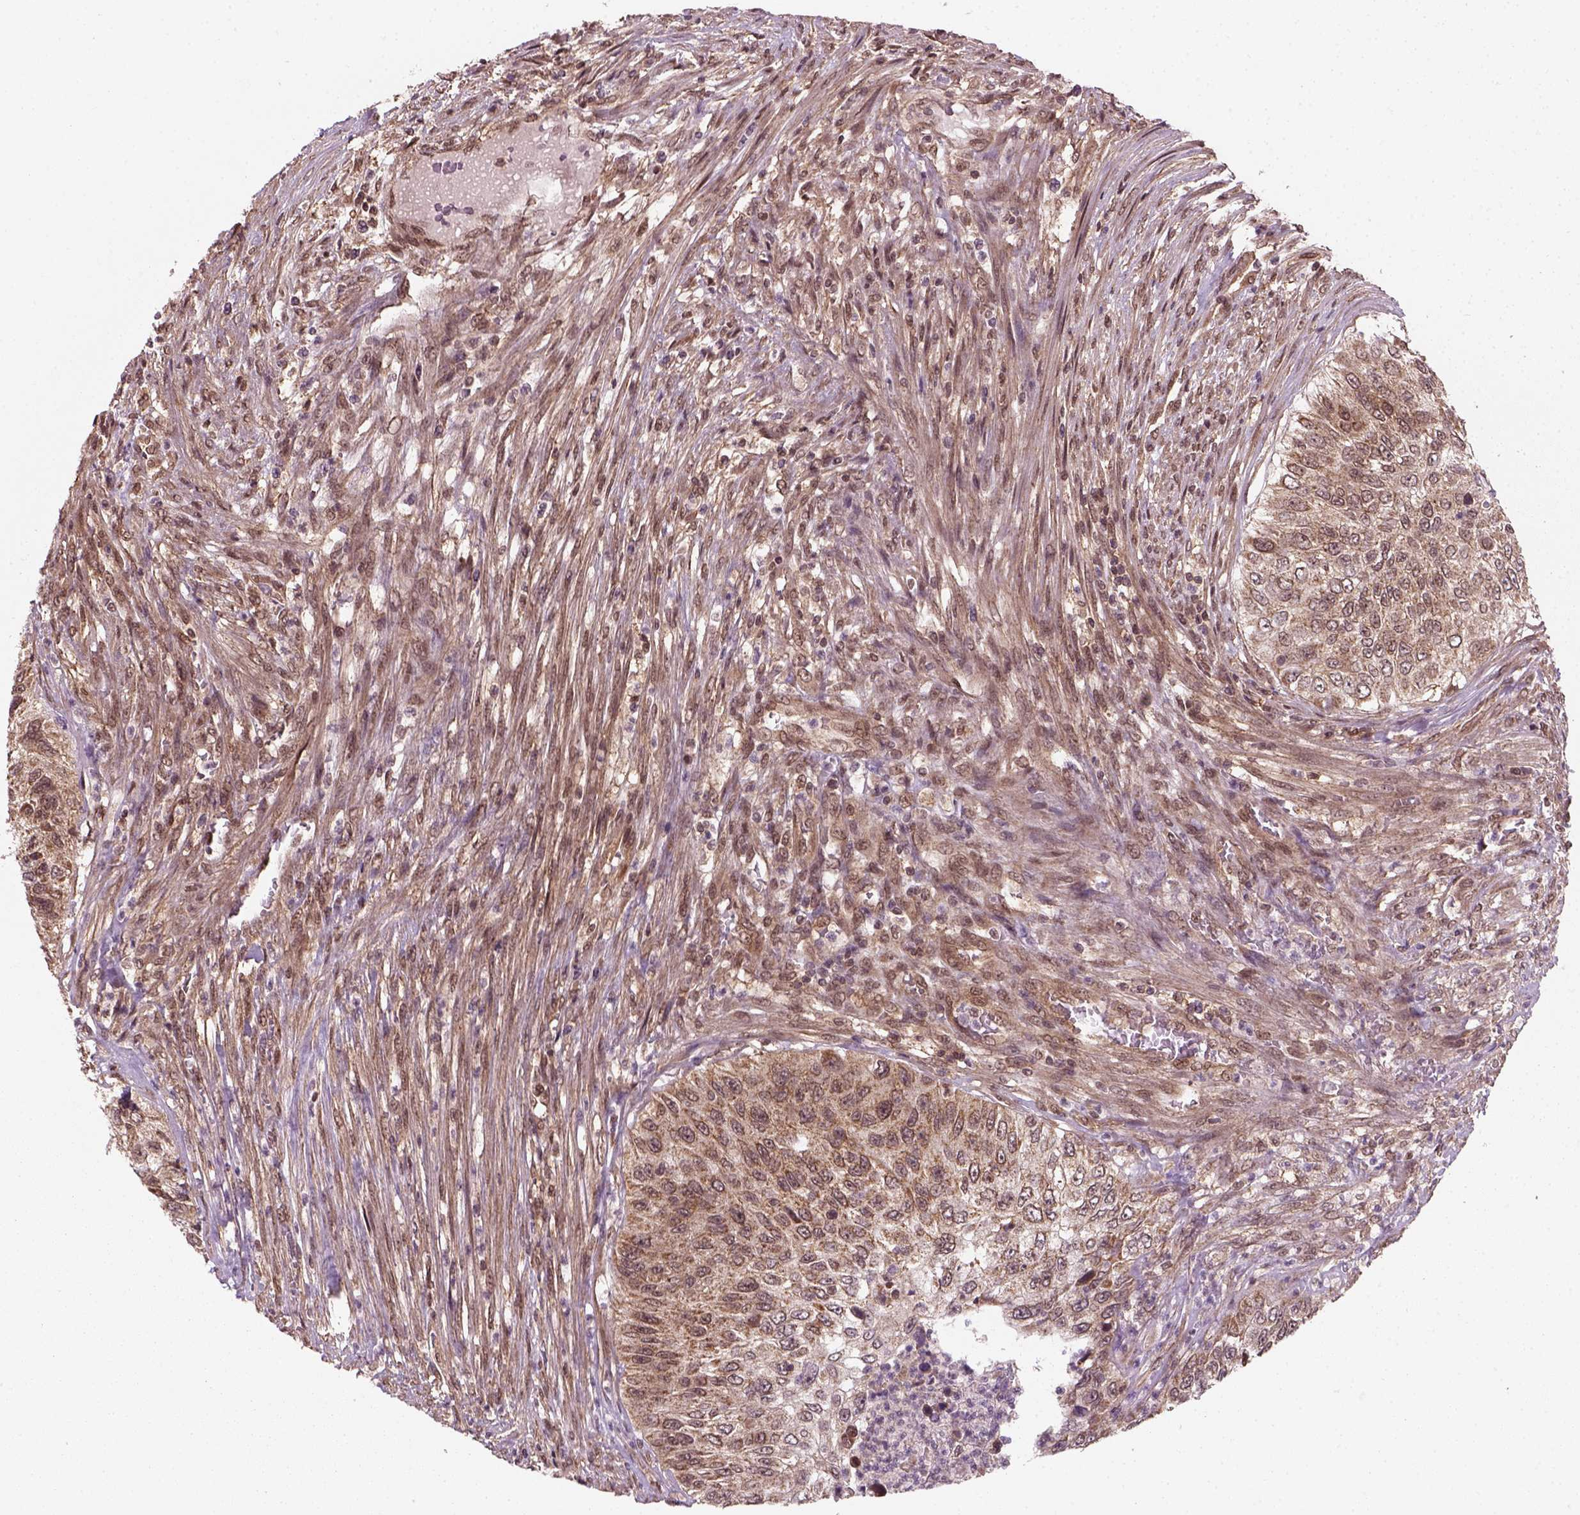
{"staining": {"intensity": "moderate", "quantity": ">75%", "location": "cytoplasmic/membranous"}, "tissue": "urothelial cancer", "cell_type": "Tumor cells", "image_type": "cancer", "snomed": [{"axis": "morphology", "description": "Urothelial carcinoma, High grade"}, {"axis": "topography", "description": "Urinary bladder"}], "caption": "Protein staining of urothelial cancer tissue reveals moderate cytoplasmic/membranous positivity in about >75% of tumor cells.", "gene": "NUDT9", "patient": {"sex": "female", "age": 60}}